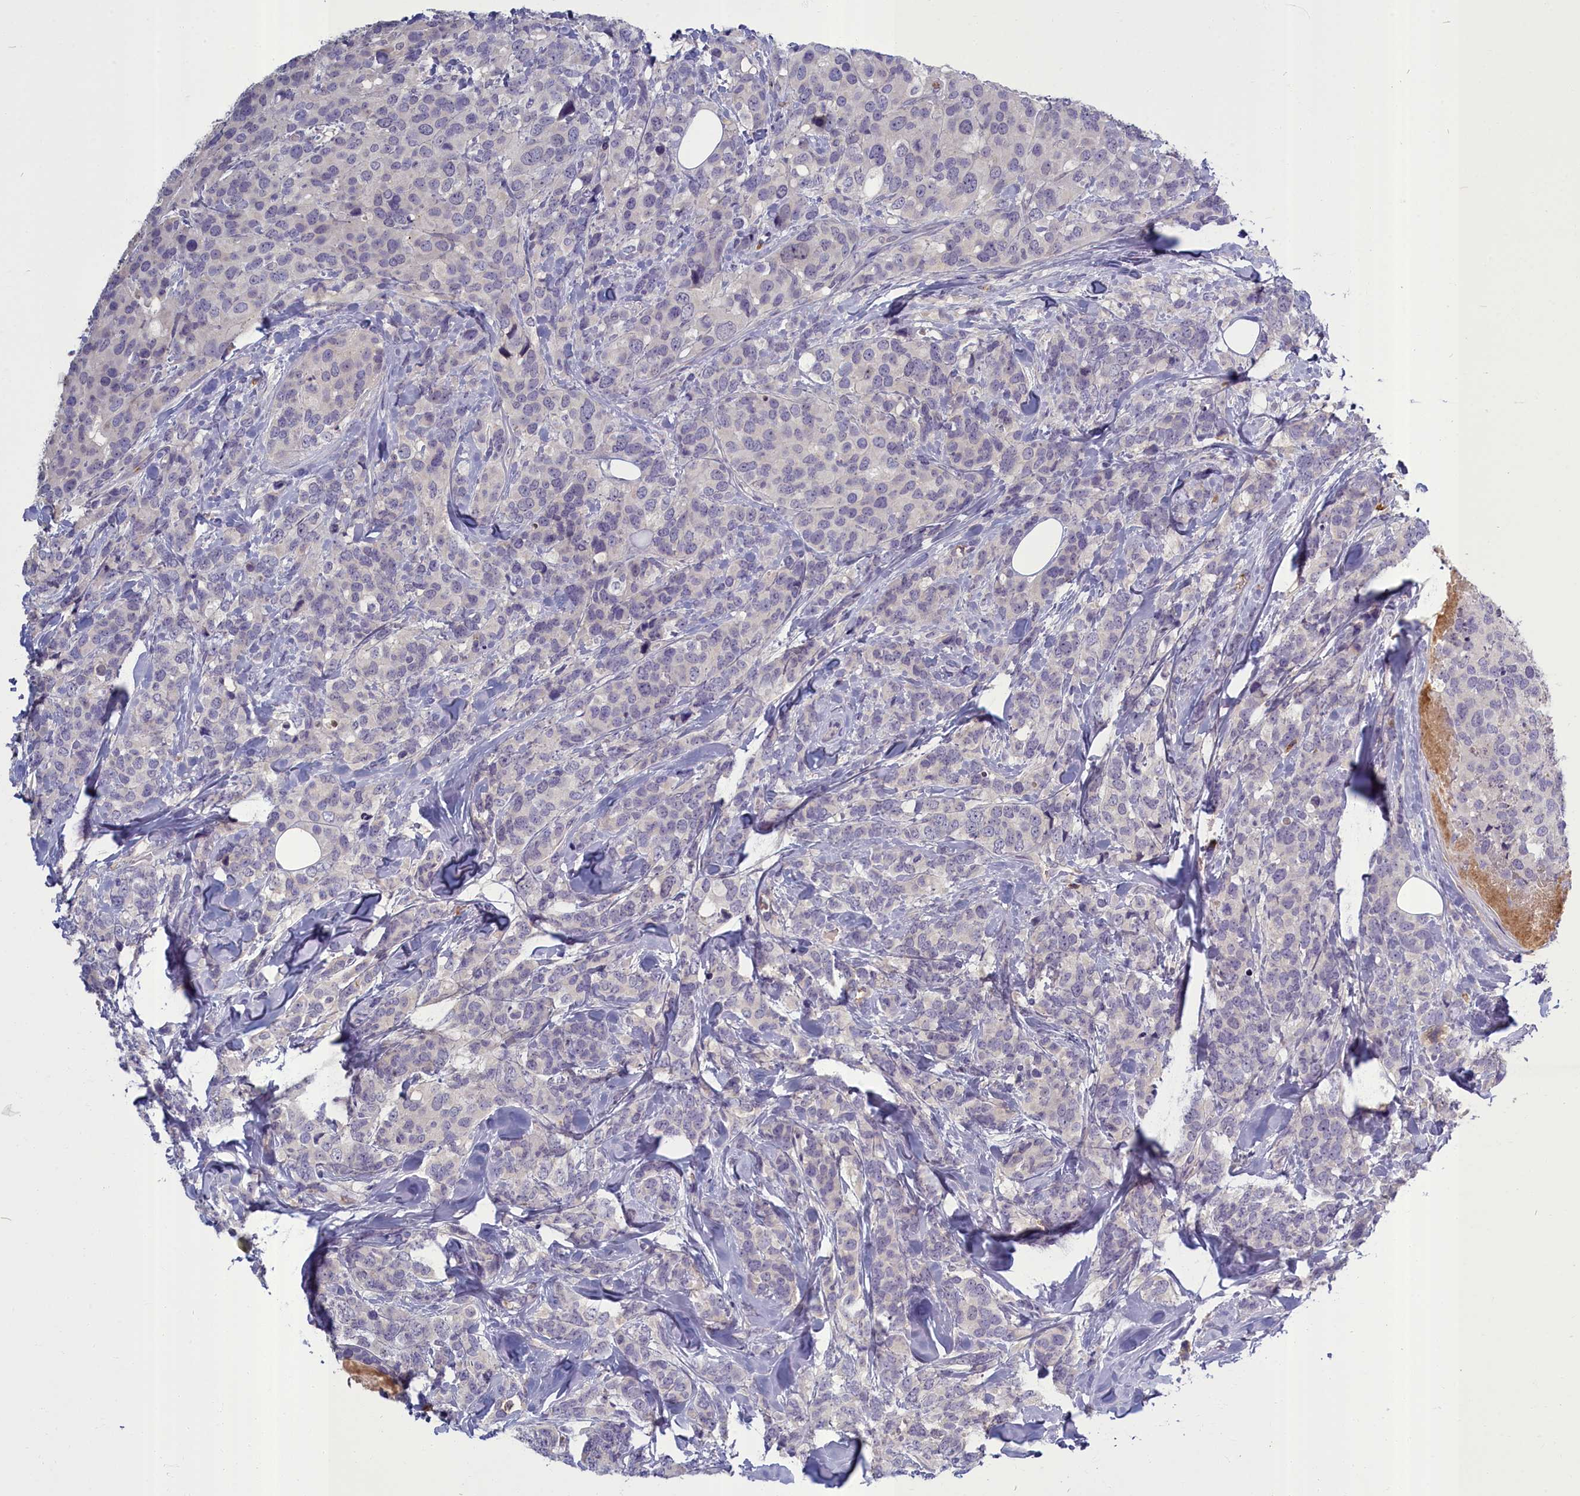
{"staining": {"intensity": "negative", "quantity": "none", "location": "none"}, "tissue": "breast cancer", "cell_type": "Tumor cells", "image_type": "cancer", "snomed": [{"axis": "morphology", "description": "Lobular carcinoma"}, {"axis": "topography", "description": "Breast"}], "caption": "DAB (3,3'-diaminobenzidine) immunohistochemical staining of breast cancer shows no significant positivity in tumor cells. (Immunohistochemistry (ihc), brightfield microscopy, high magnification).", "gene": "SV2C", "patient": {"sex": "female", "age": 59}}